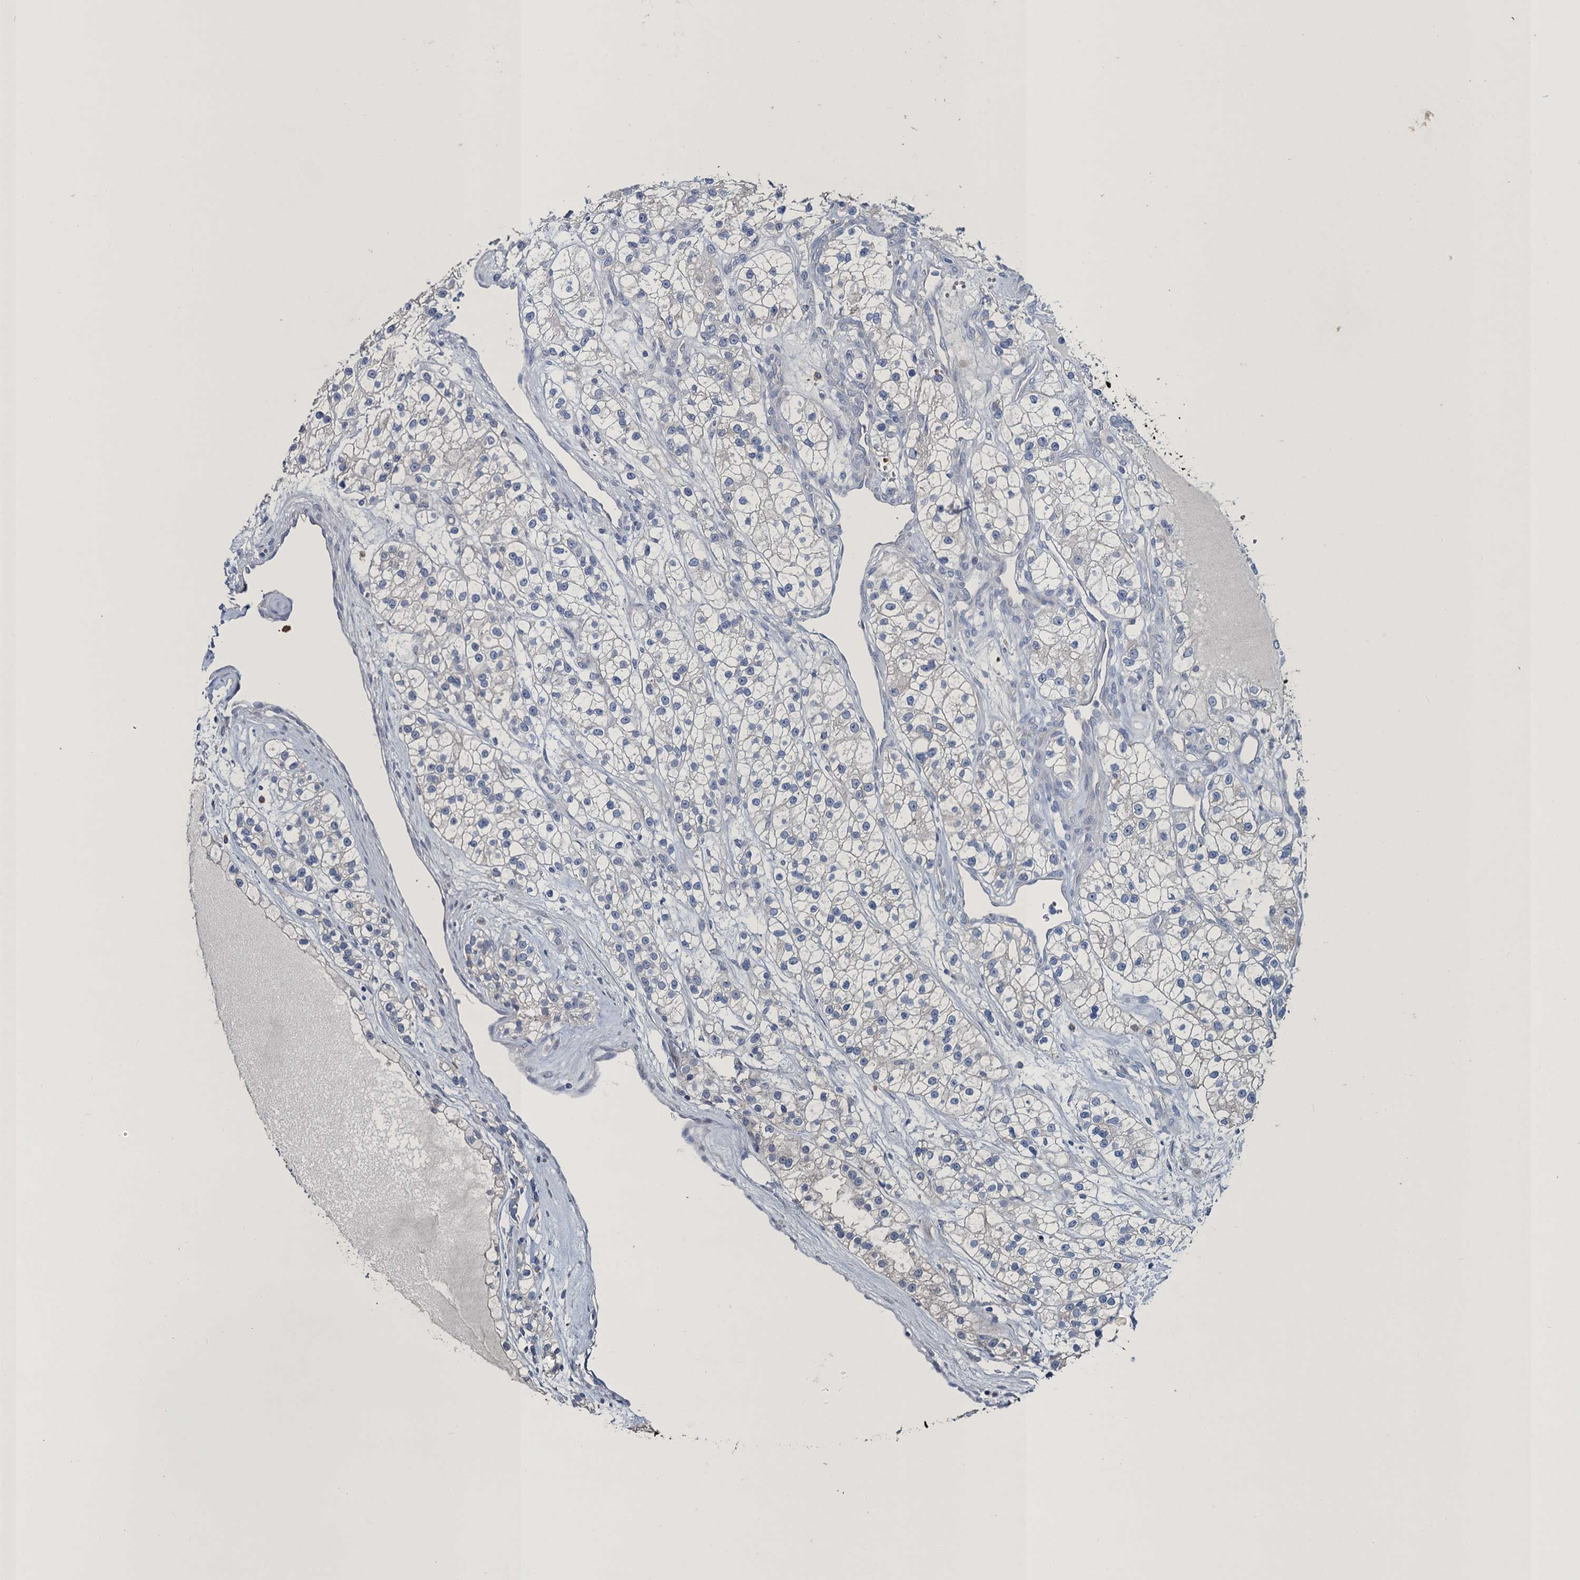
{"staining": {"intensity": "negative", "quantity": "none", "location": "none"}, "tissue": "renal cancer", "cell_type": "Tumor cells", "image_type": "cancer", "snomed": [{"axis": "morphology", "description": "Adenocarcinoma, NOS"}, {"axis": "topography", "description": "Kidney"}], "caption": "Human renal adenocarcinoma stained for a protein using IHC exhibits no expression in tumor cells.", "gene": "ATOSA", "patient": {"sex": "female", "age": 57}}